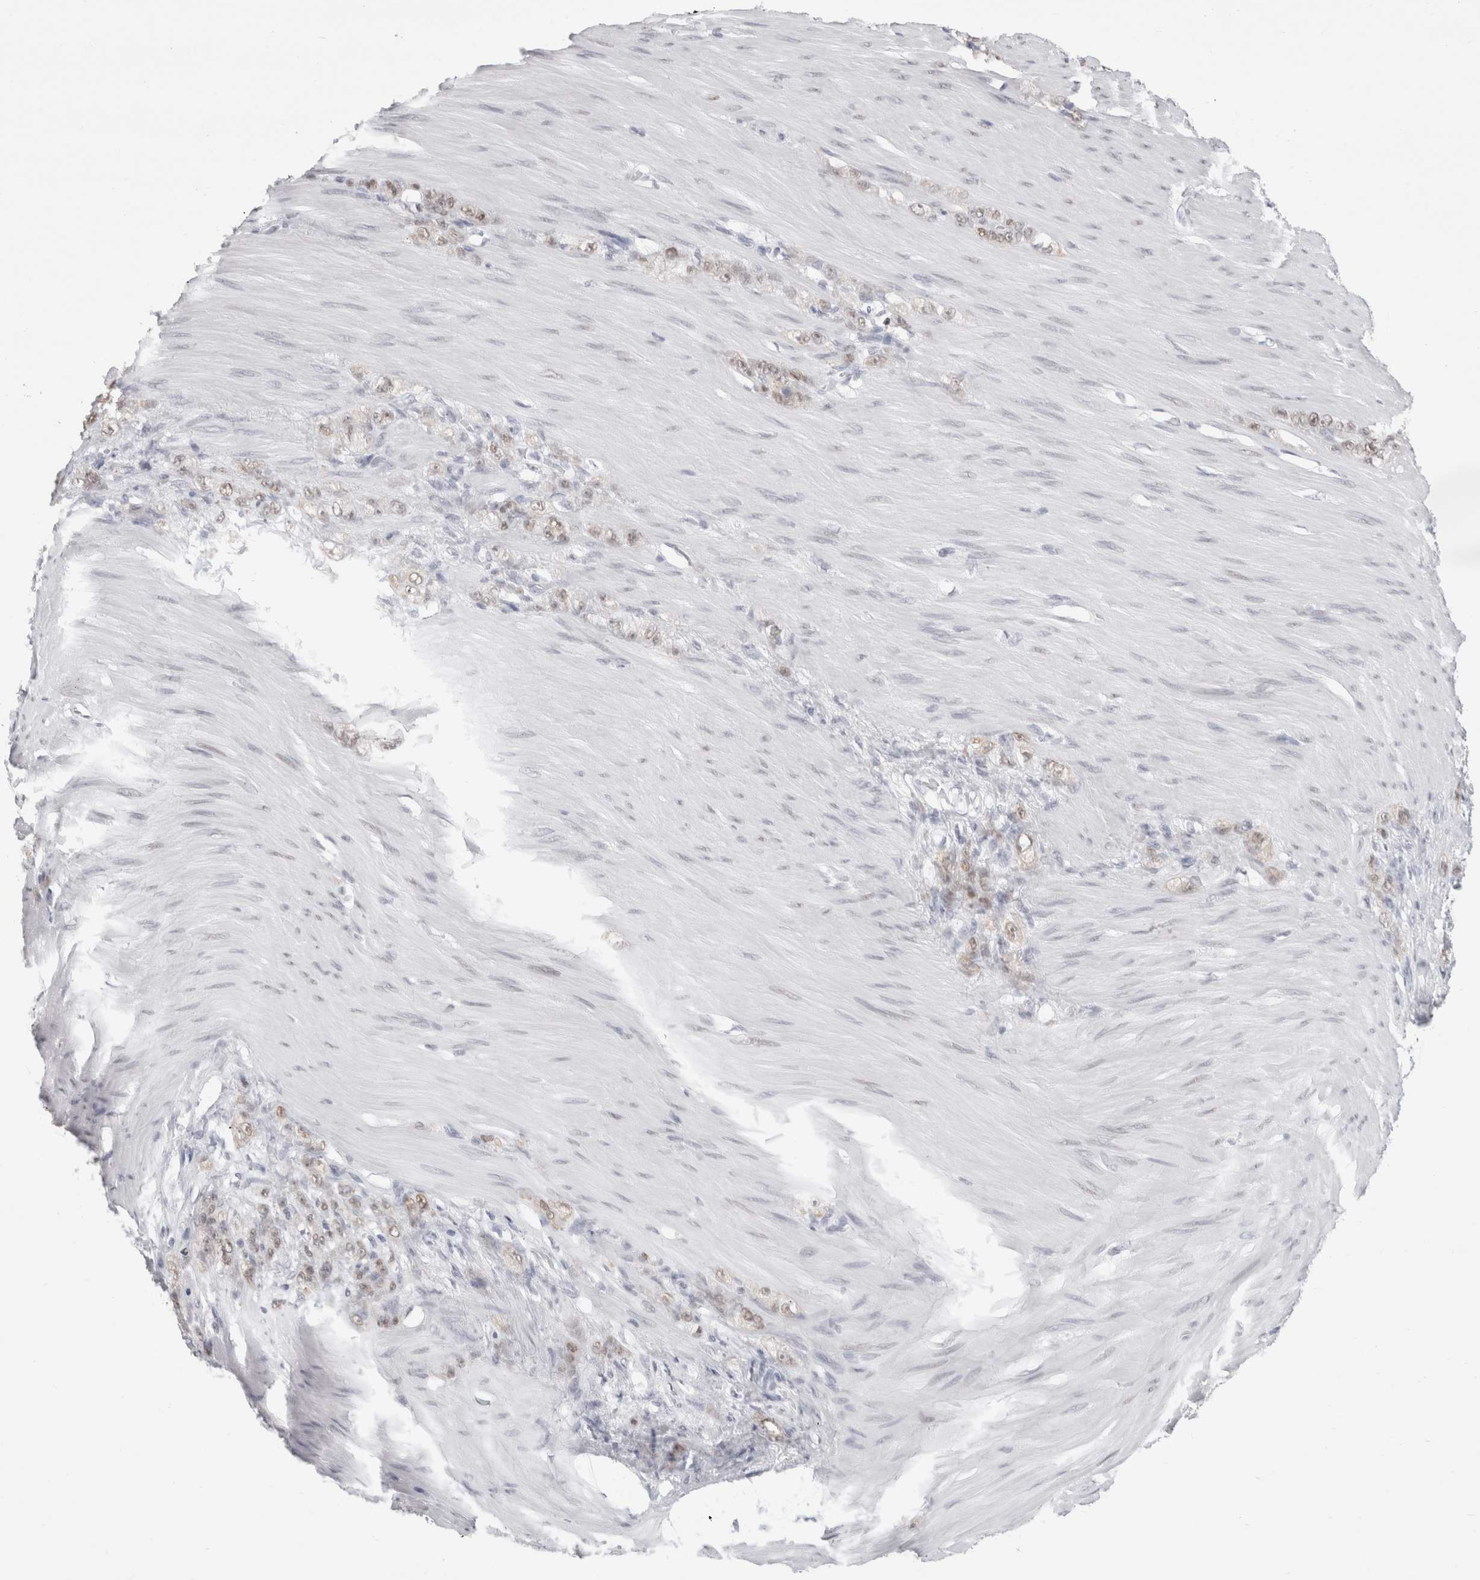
{"staining": {"intensity": "weak", "quantity": ">75%", "location": "nuclear"}, "tissue": "stomach cancer", "cell_type": "Tumor cells", "image_type": "cancer", "snomed": [{"axis": "morphology", "description": "Normal tissue, NOS"}, {"axis": "morphology", "description": "Adenocarcinoma, NOS"}, {"axis": "topography", "description": "Stomach"}], "caption": "The immunohistochemical stain highlights weak nuclear positivity in tumor cells of adenocarcinoma (stomach) tissue.", "gene": "SMARCC1", "patient": {"sex": "male", "age": 82}}